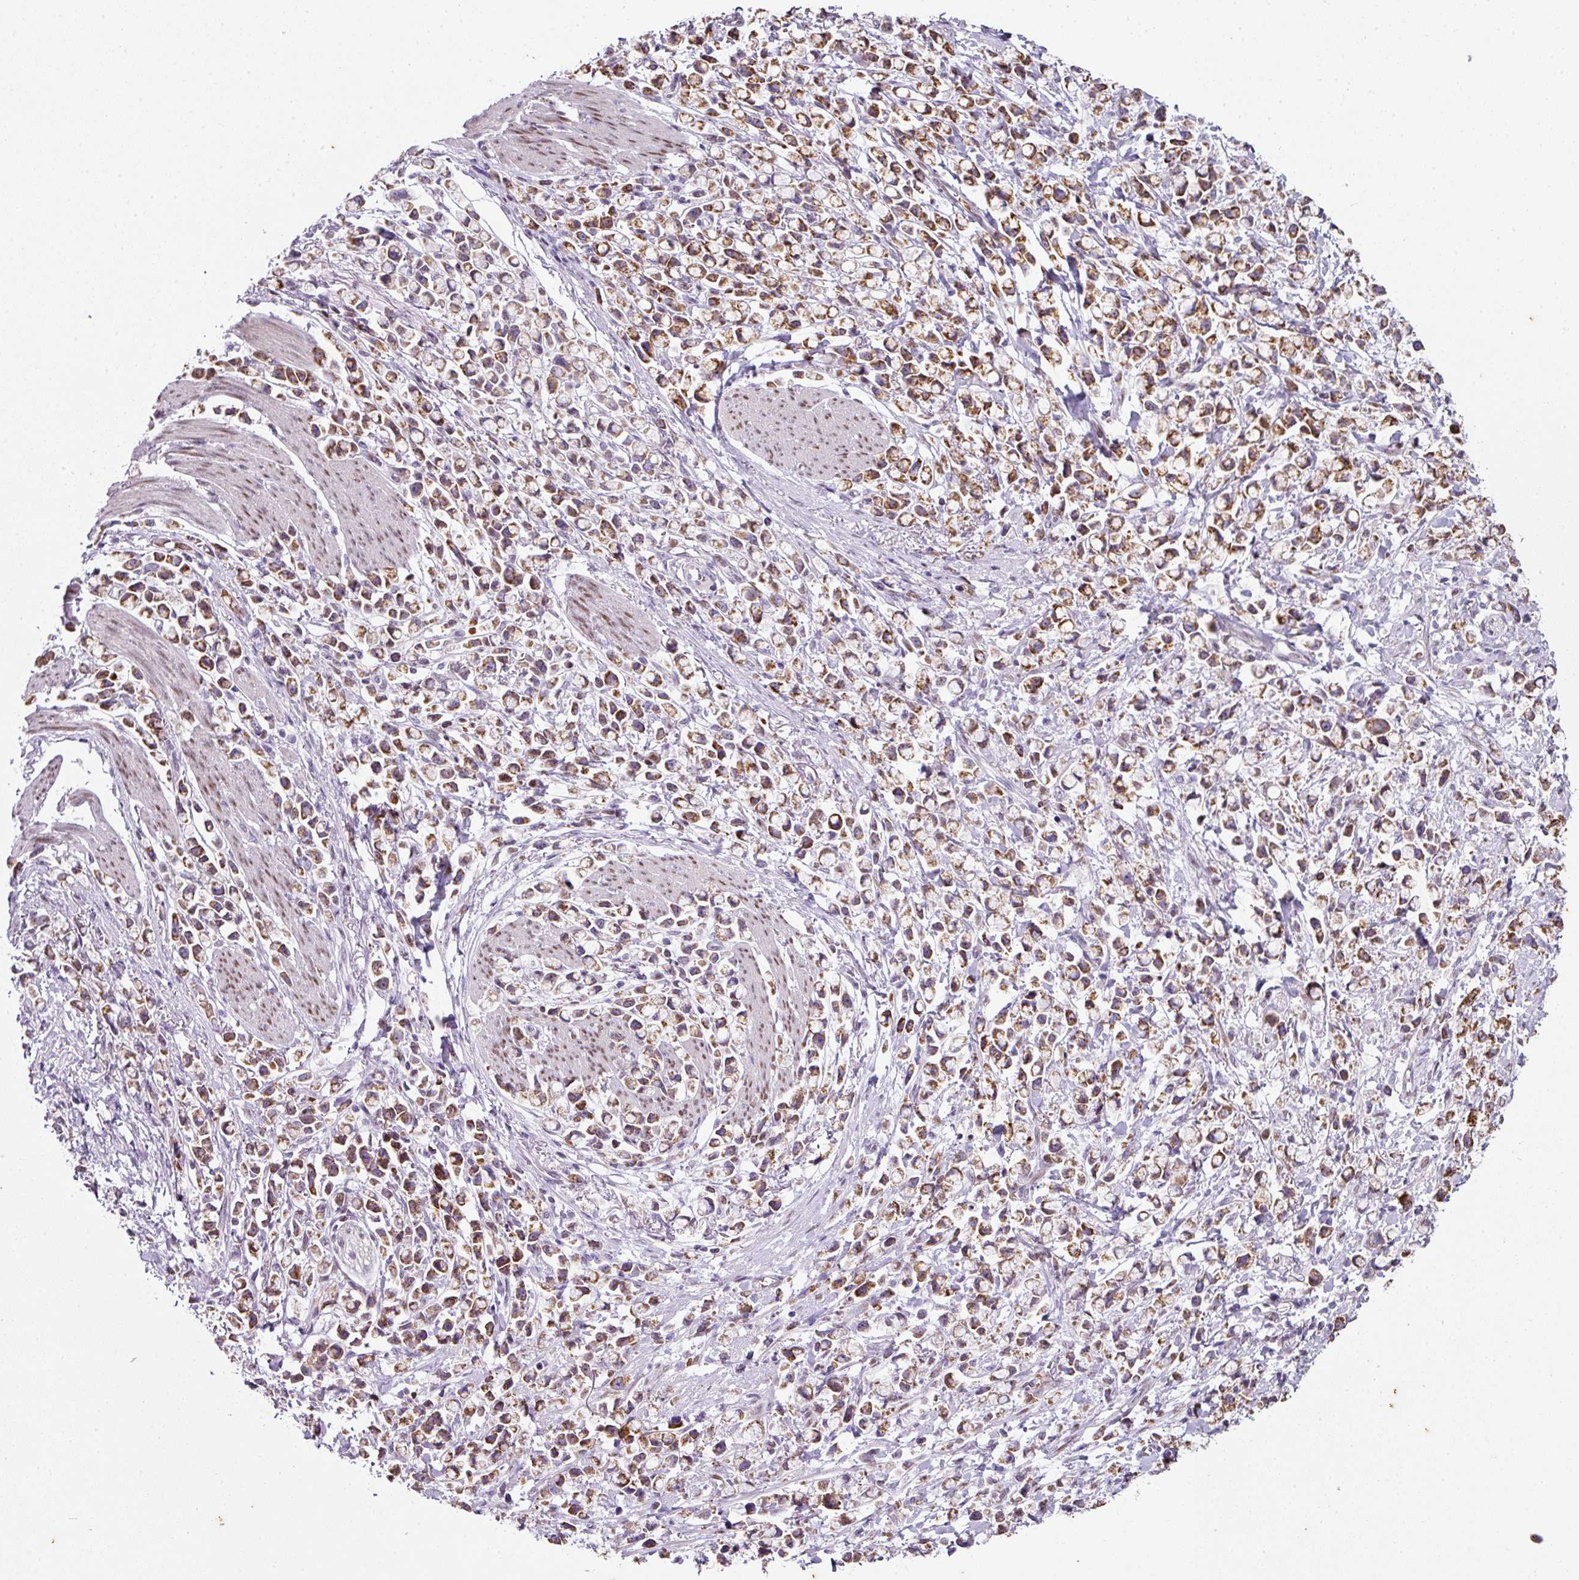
{"staining": {"intensity": "moderate", "quantity": ">75%", "location": "cytoplasmic/membranous"}, "tissue": "stomach cancer", "cell_type": "Tumor cells", "image_type": "cancer", "snomed": [{"axis": "morphology", "description": "Adenocarcinoma, NOS"}, {"axis": "topography", "description": "Stomach"}], "caption": "This is an image of IHC staining of stomach cancer, which shows moderate staining in the cytoplasmic/membranous of tumor cells.", "gene": "ANKRD18A", "patient": {"sex": "female", "age": 81}}